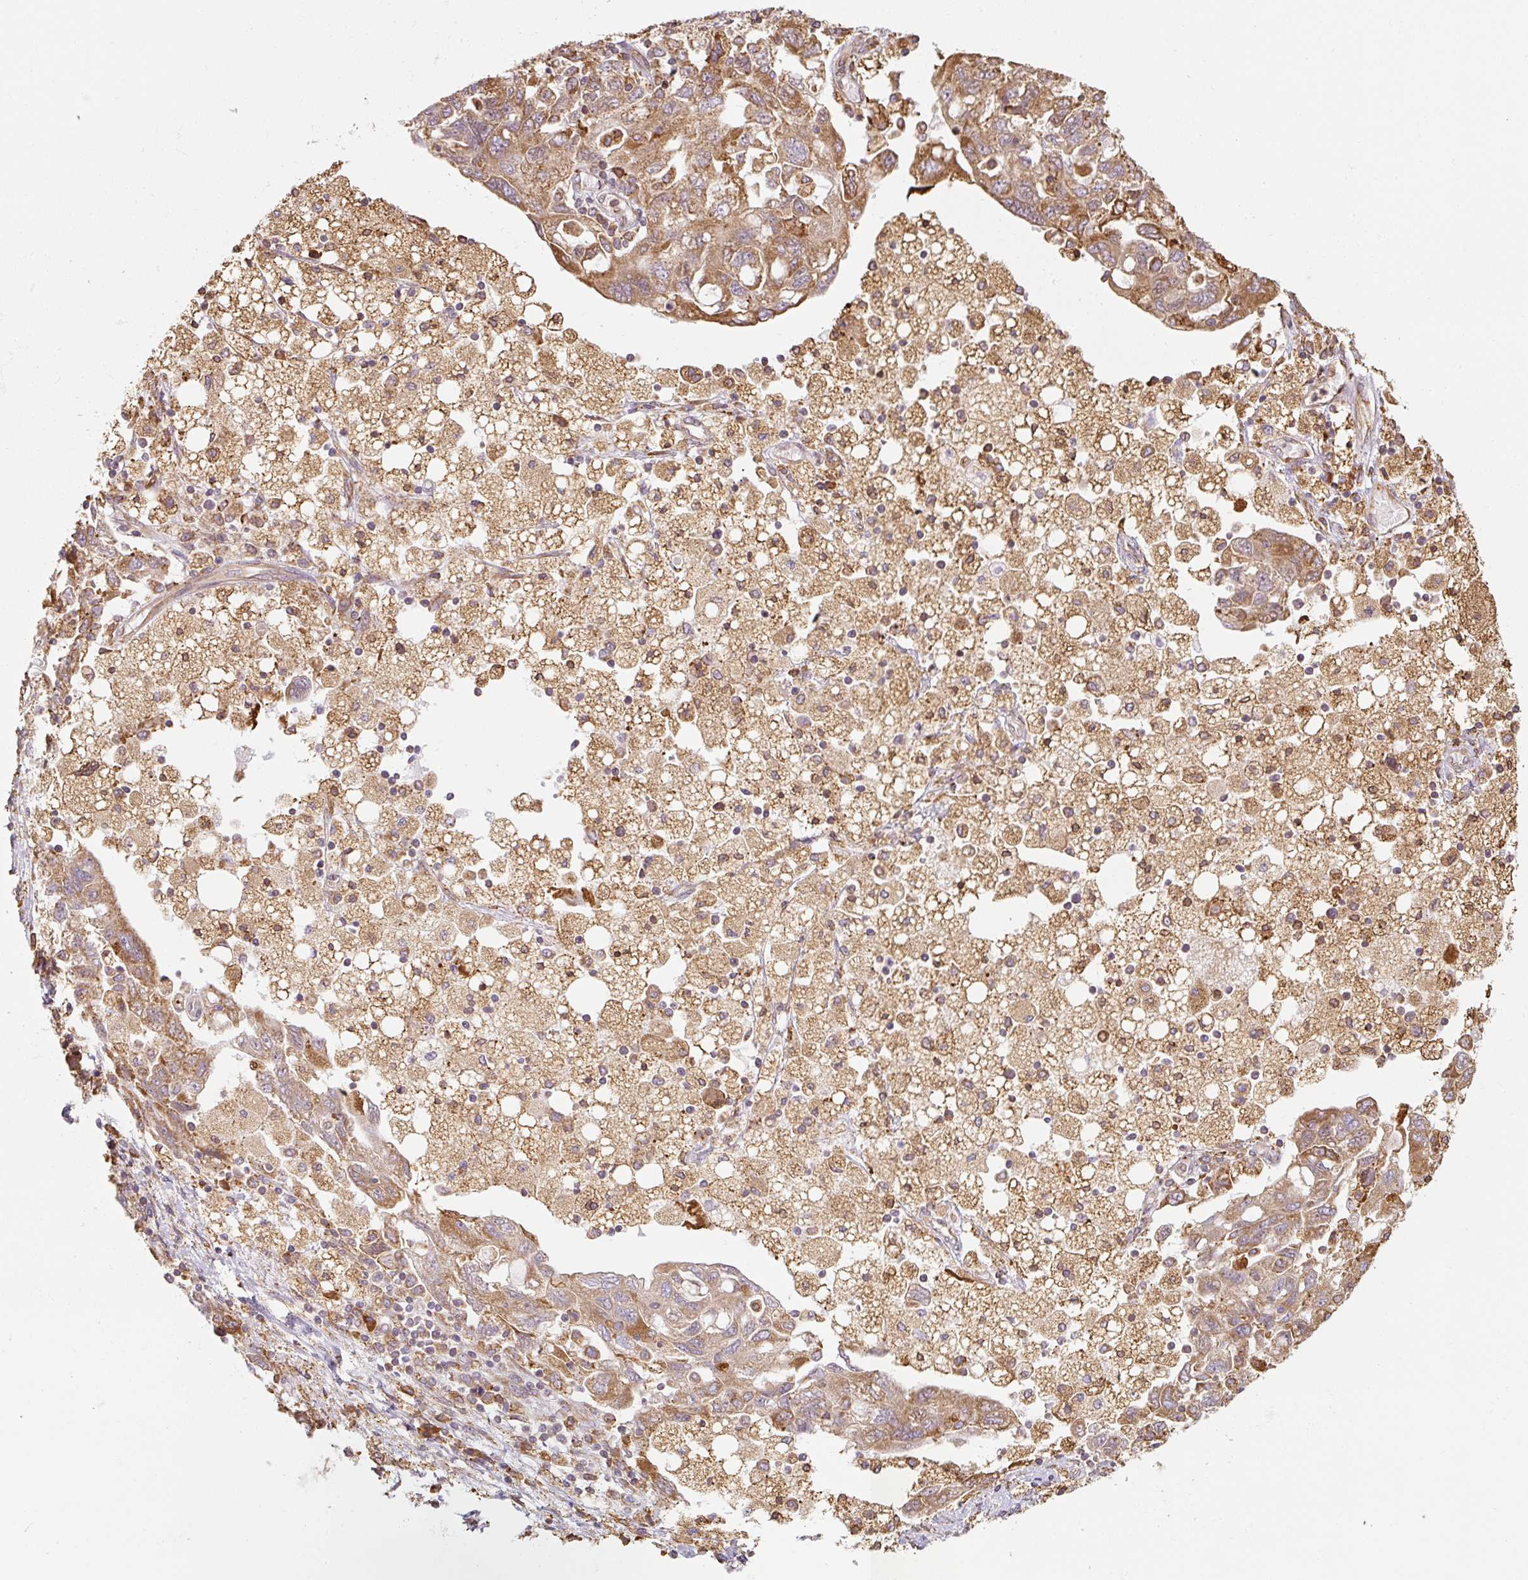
{"staining": {"intensity": "moderate", "quantity": ">75%", "location": "cytoplasmic/membranous"}, "tissue": "ovarian cancer", "cell_type": "Tumor cells", "image_type": "cancer", "snomed": [{"axis": "morphology", "description": "Carcinoma, NOS"}, {"axis": "morphology", "description": "Cystadenocarcinoma, serous, NOS"}, {"axis": "topography", "description": "Ovary"}], "caption": "Tumor cells display moderate cytoplasmic/membranous staining in about >75% of cells in ovarian cancer. The staining is performed using DAB brown chromogen to label protein expression. The nuclei are counter-stained blue using hematoxylin.", "gene": "PRKCSH", "patient": {"sex": "female", "age": 69}}